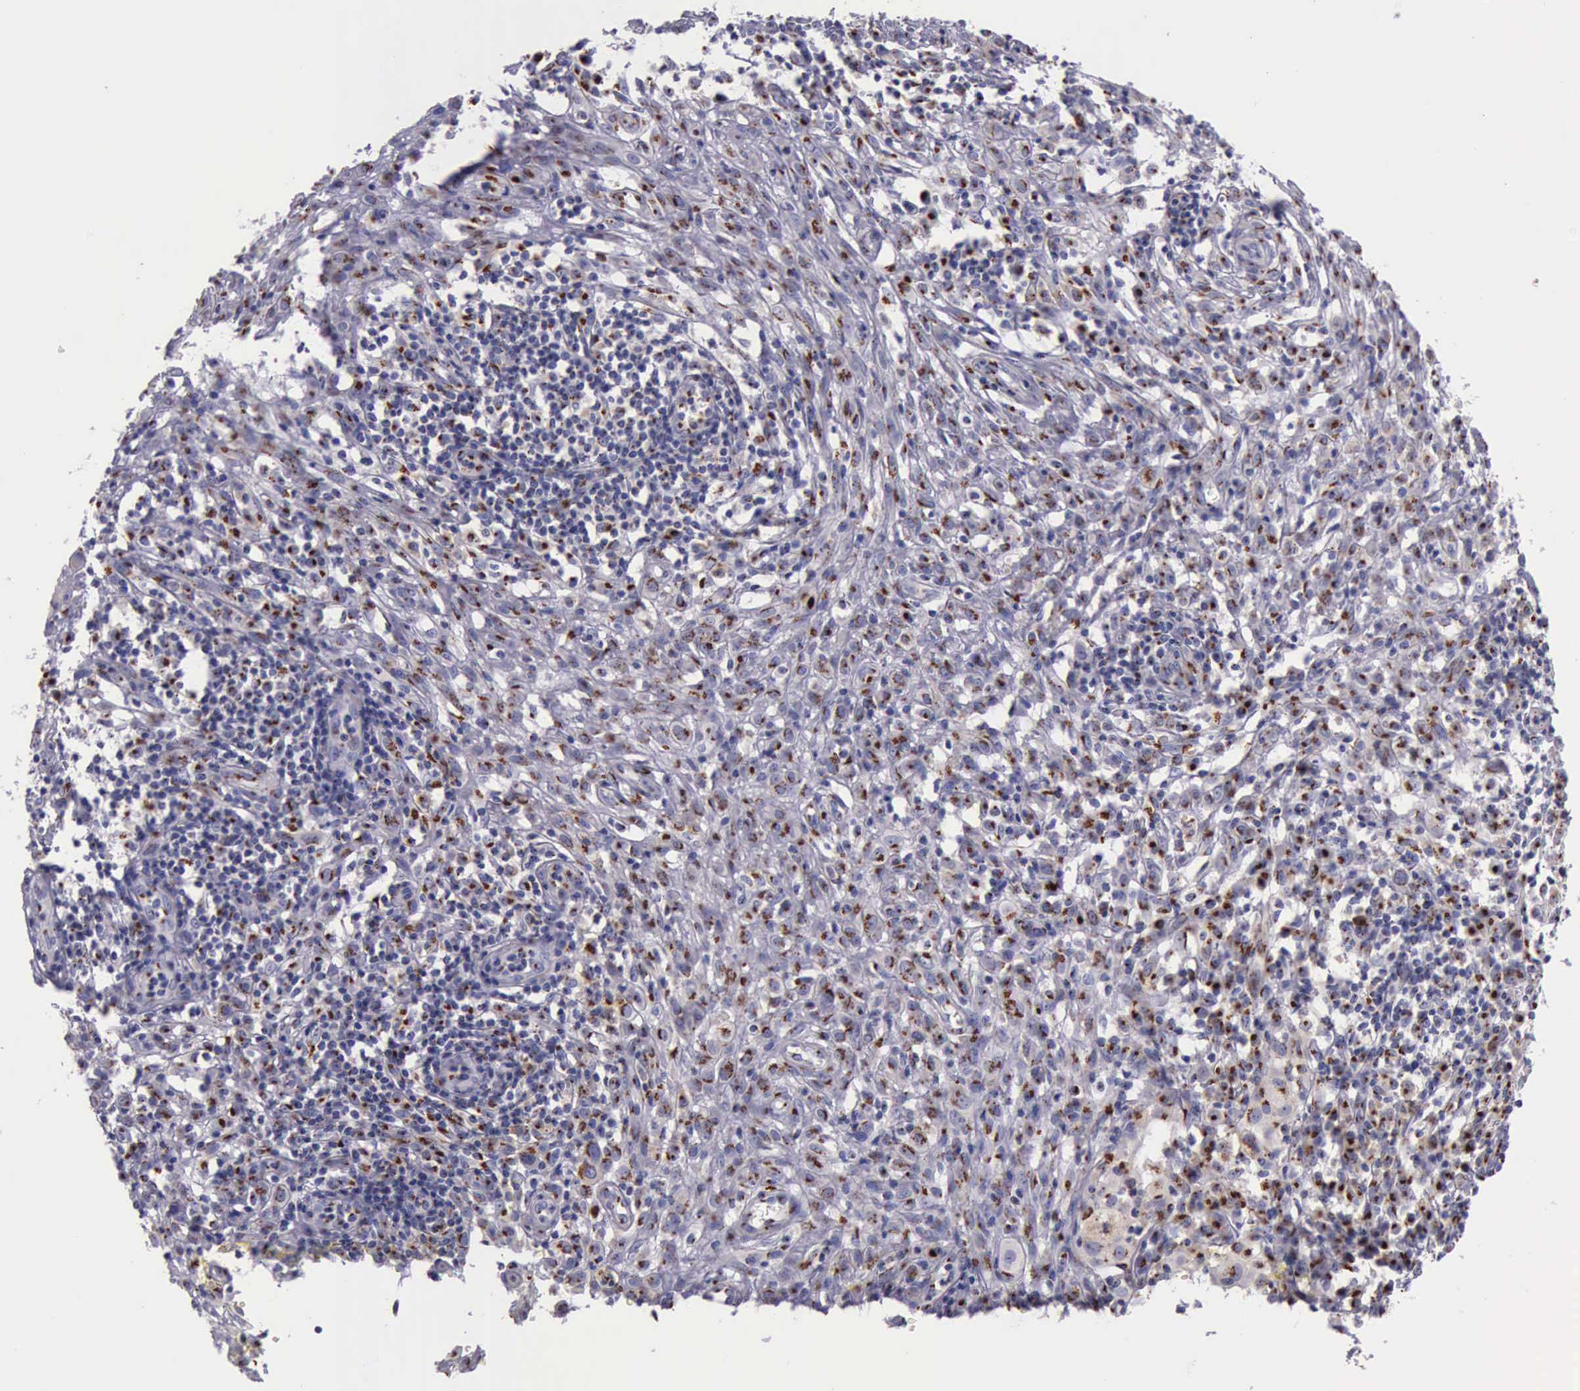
{"staining": {"intensity": "strong", "quantity": ">75%", "location": "cytoplasmic/membranous"}, "tissue": "melanoma", "cell_type": "Tumor cells", "image_type": "cancer", "snomed": [{"axis": "morphology", "description": "Malignant melanoma, NOS"}, {"axis": "topography", "description": "Skin"}], "caption": "Immunohistochemistry photomicrograph of human malignant melanoma stained for a protein (brown), which demonstrates high levels of strong cytoplasmic/membranous expression in approximately >75% of tumor cells.", "gene": "GOLGA5", "patient": {"sex": "female", "age": 52}}